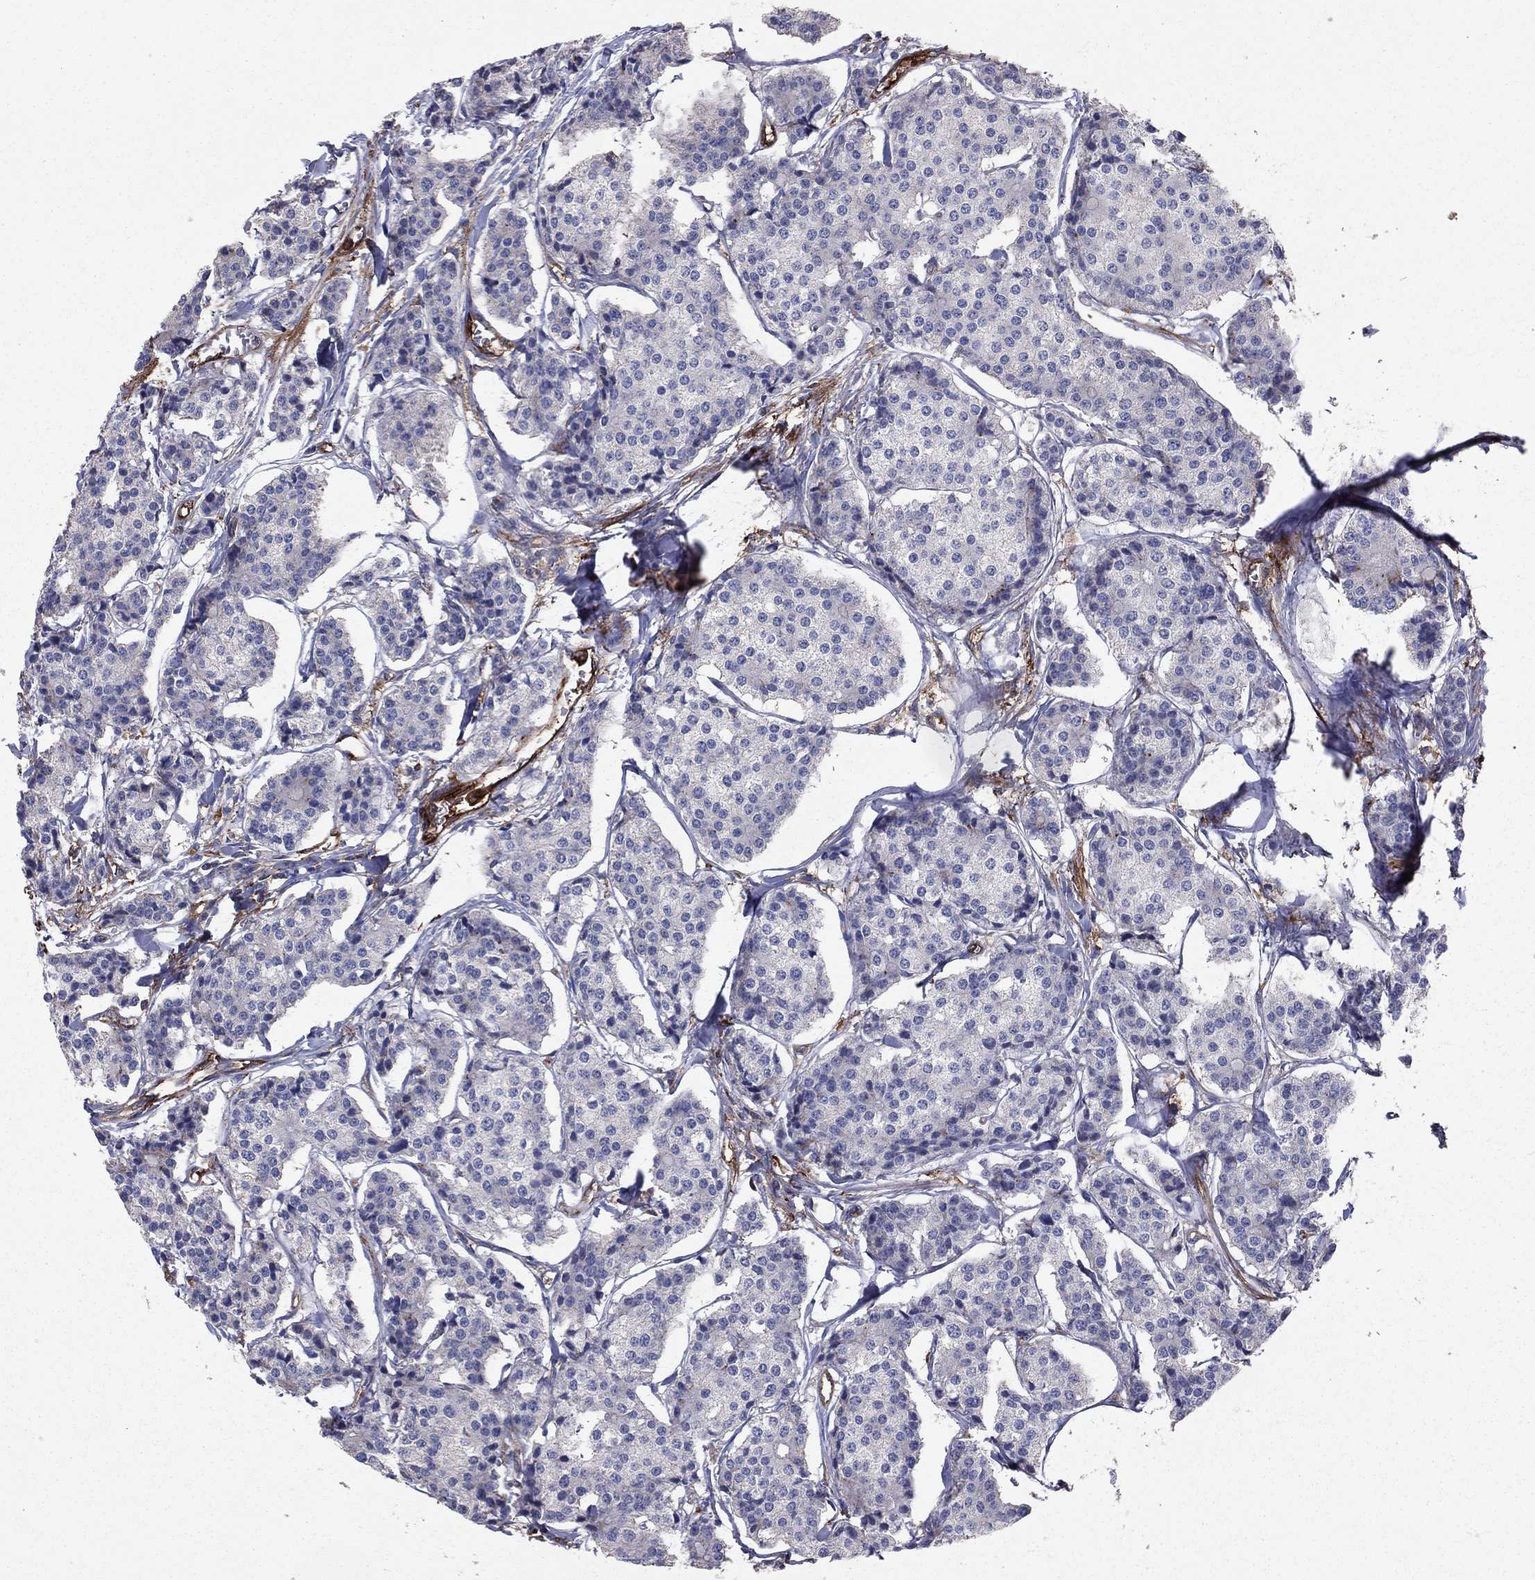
{"staining": {"intensity": "negative", "quantity": "none", "location": "none"}, "tissue": "carcinoid", "cell_type": "Tumor cells", "image_type": "cancer", "snomed": [{"axis": "morphology", "description": "Carcinoid, malignant, NOS"}, {"axis": "topography", "description": "Small intestine"}], "caption": "Carcinoid stained for a protein using IHC reveals no staining tumor cells.", "gene": "EHBP1L1", "patient": {"sex": "female", "age": 65}}